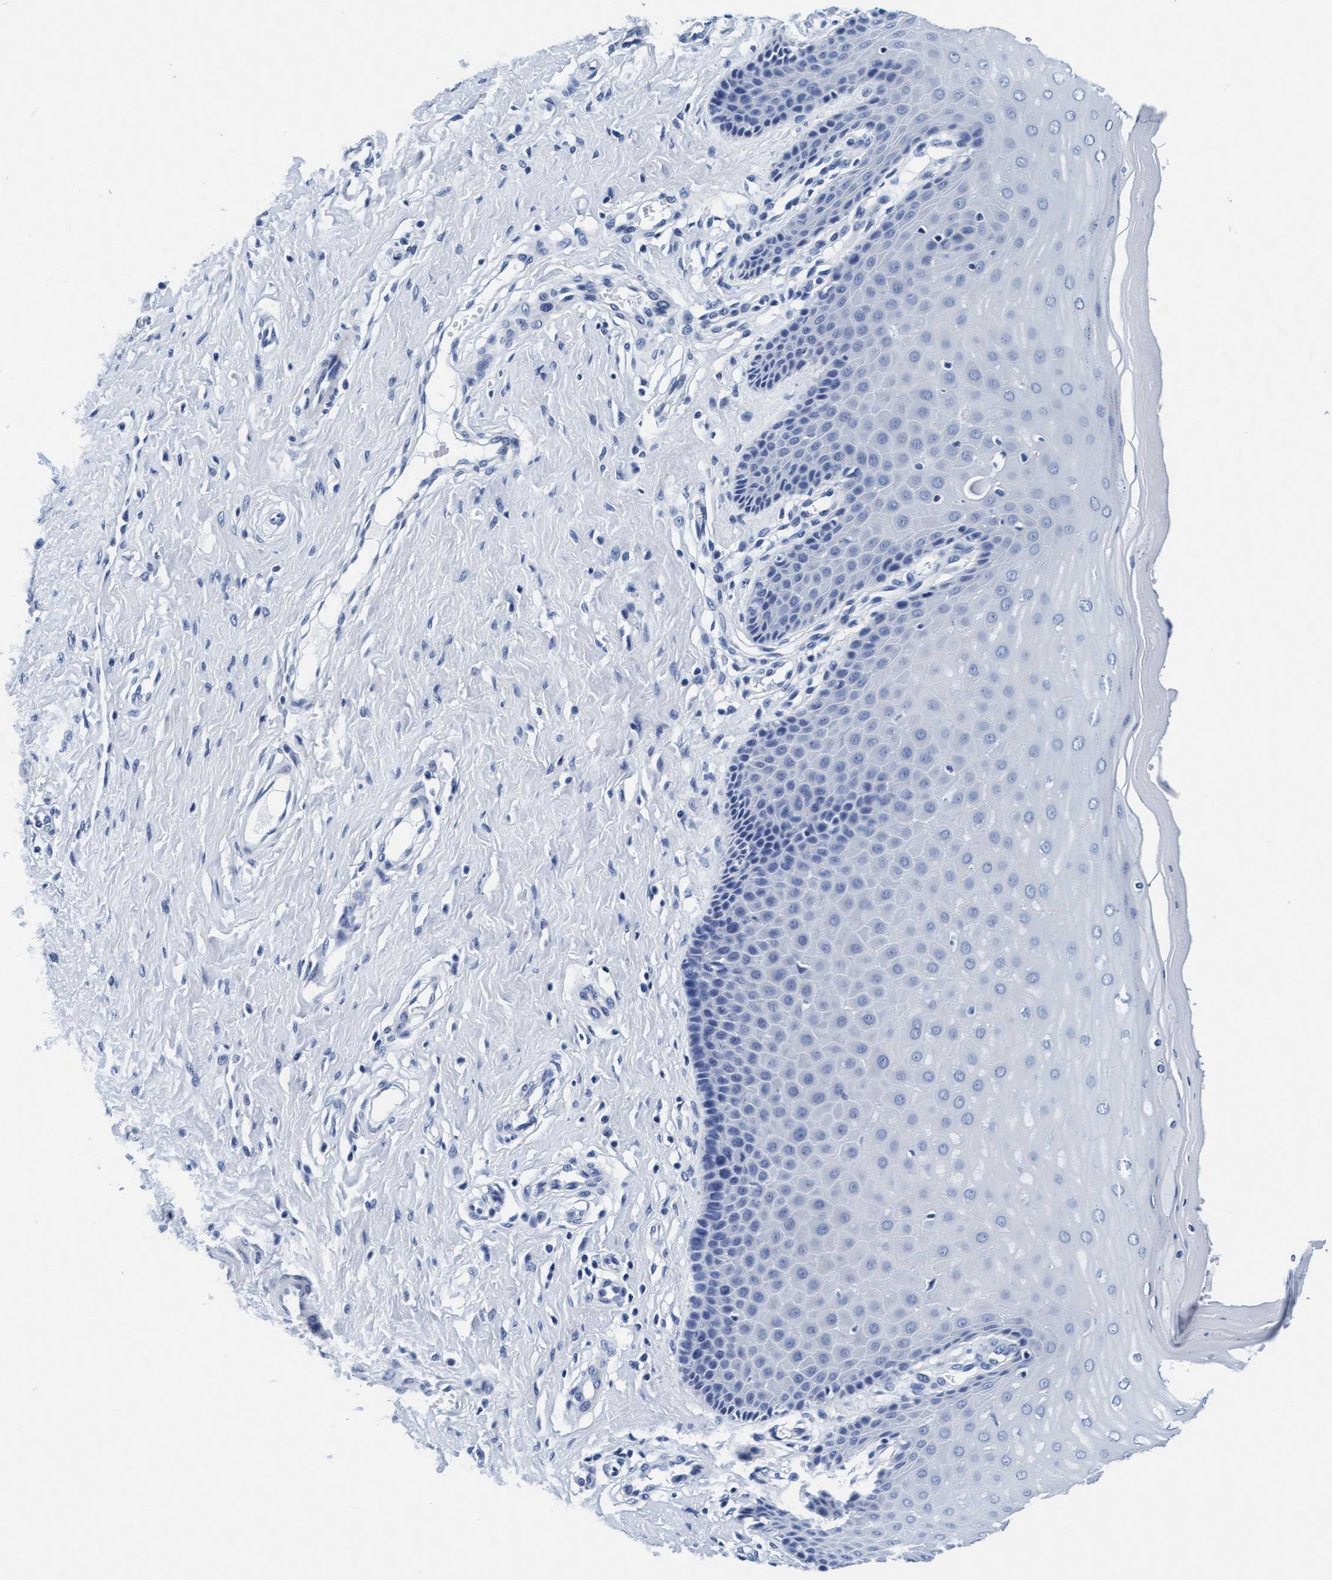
{"staining": {"intensity": "negative", "quantity": "none", "location": "none"}, "tissue": "cervix", "cell_type": "Glandular cells", "image_type": "normal", "snomed": [{"axis": "morphology", "description": "Normal tissue, NOS"}, {"axis": "topography", "description": "Cervix"}], "caption": "This is an immunohistochemistry (IHC) photomicrograph of benign cervix. There is no expression in glandular cells.", "gene": "ARSG", "patient": {"sex": "female", "age": 55}}